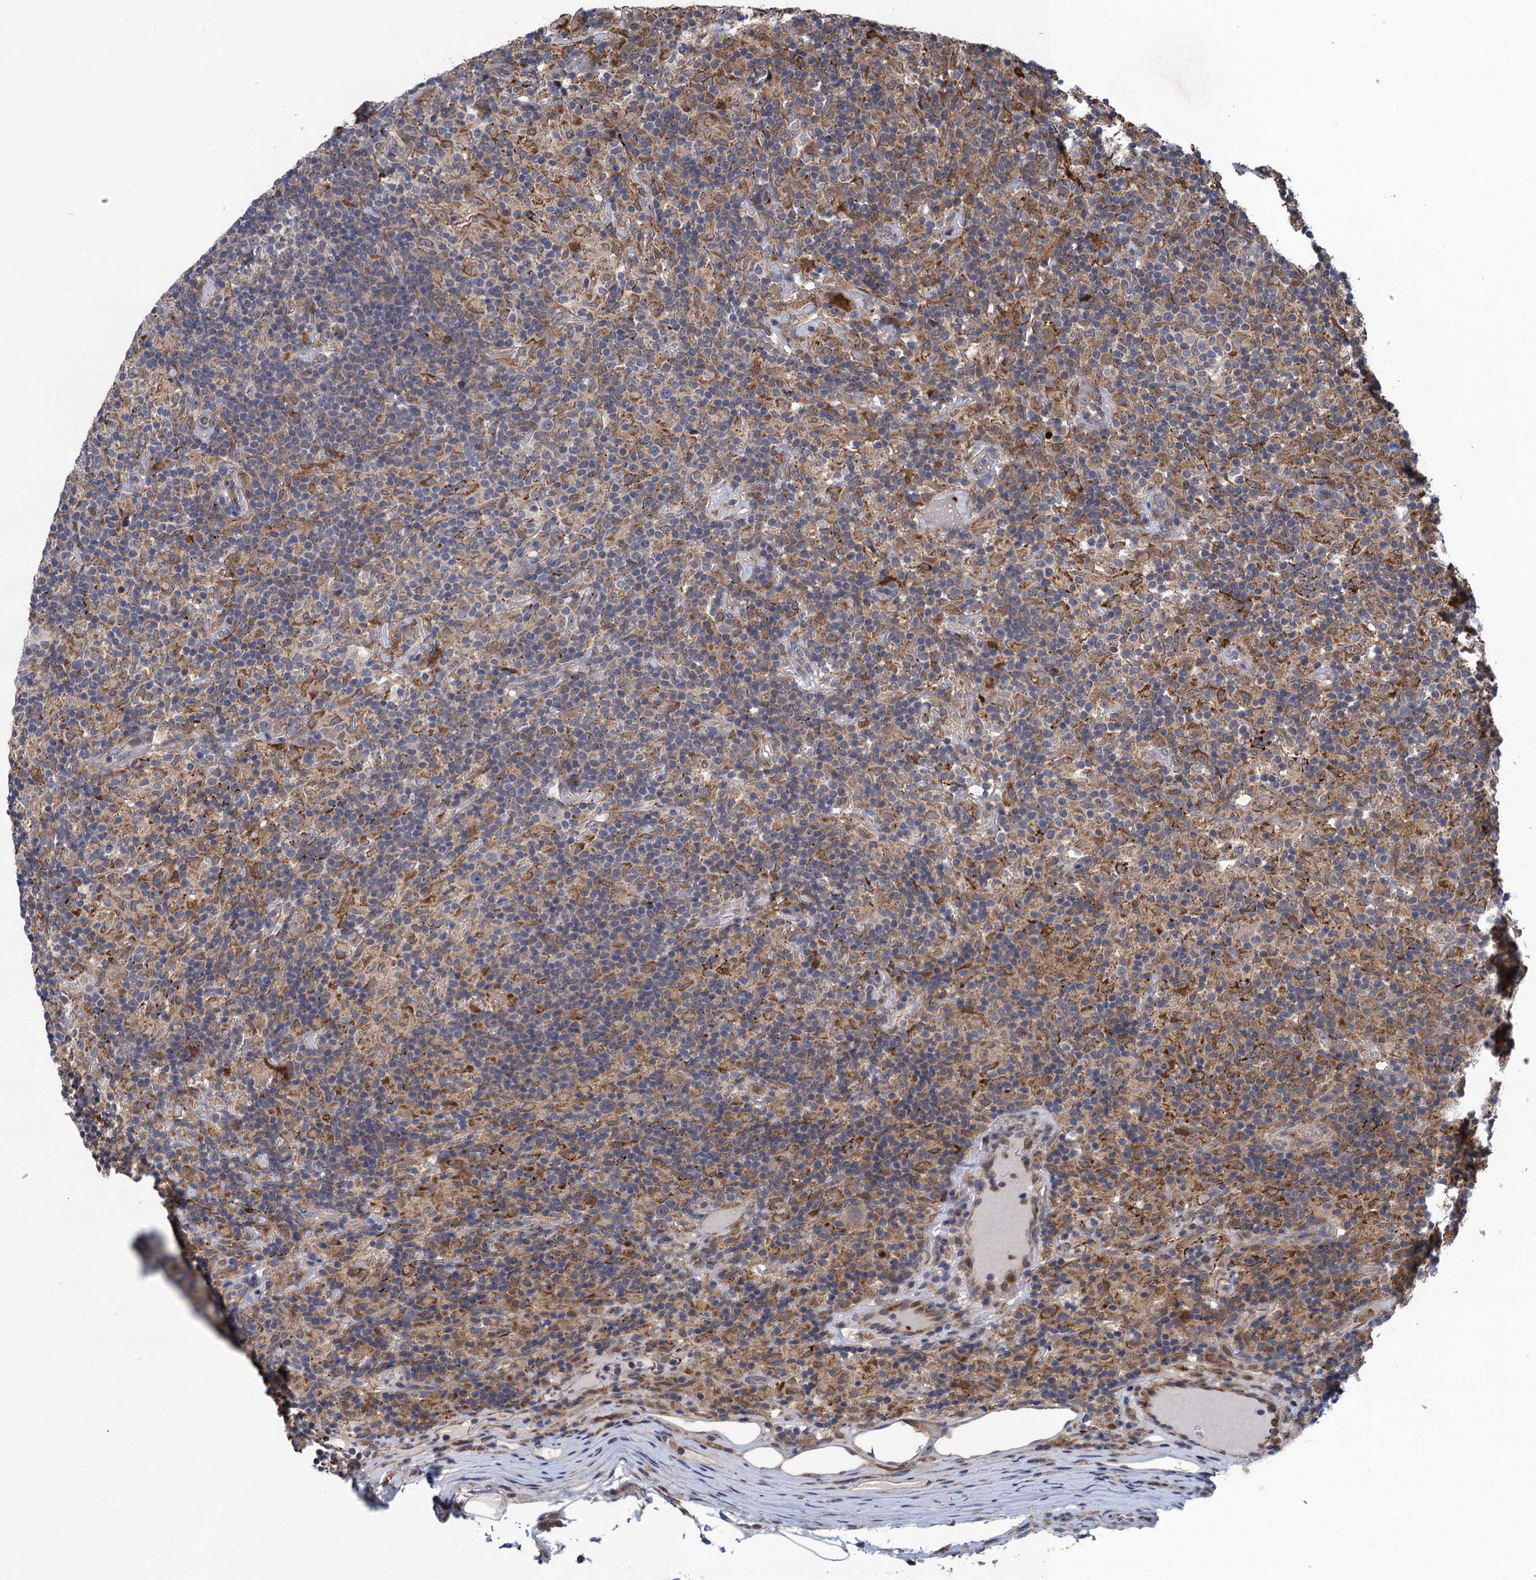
{"staining": {"intensity": "moderate", "quantity": "<25%", "location": "cytoplasmic/membranous"}, "tissue": "lymphoma", "cell_type": "Tumor cells", "image_type": "cancer", "snomed": [{"axis": "morphology", "description": "Hodgkin's disease, NOS"}, {"axis": "topography", "description": "Lymph node"}], "caption": "High-power microscopy captured an IHC photomicrograph of lymphoma, revealing moderate cytoplasmic/membranous positivity in about <25% of tumor cells.", "gene": "CNTN5", "patient": {"sex": "male", "age": 70}}